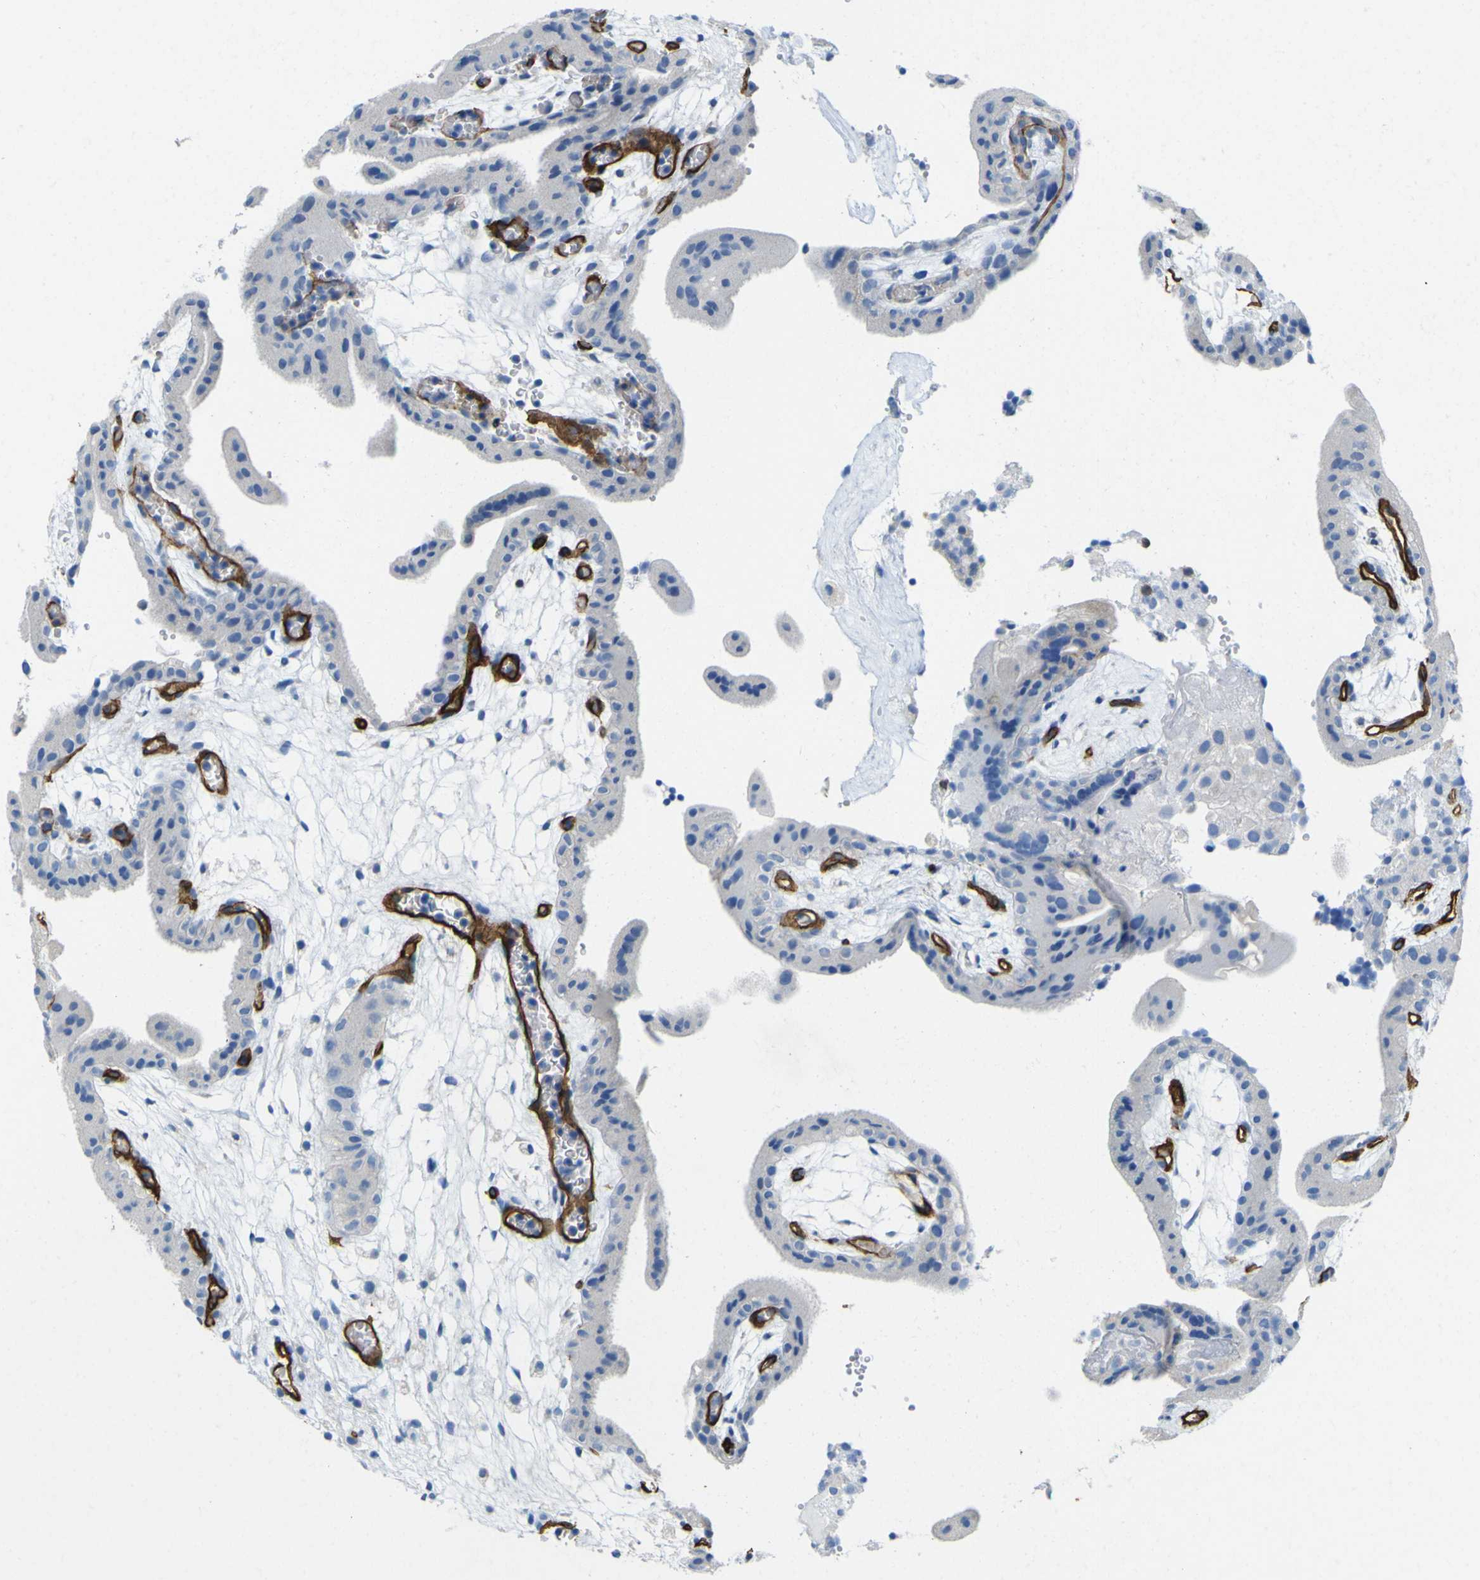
{"staining": {"intensity": "negative", "quantity": "none", "location": "none"}, "tissue": "placenta", "cell_type": "Decidual cells", "image_type": "normal", "snomed": [{"axis": "morphology", "description": "Normal tissue, NOS"}, {"axis": "topography", "description": "Placenta"}], "caption": "DAB immunohistochemical staining of unremarkable placenta reveals no significant staining in decidual cells.", "gene": "CD93", "patient": {"sex": "female", "age": 18}}